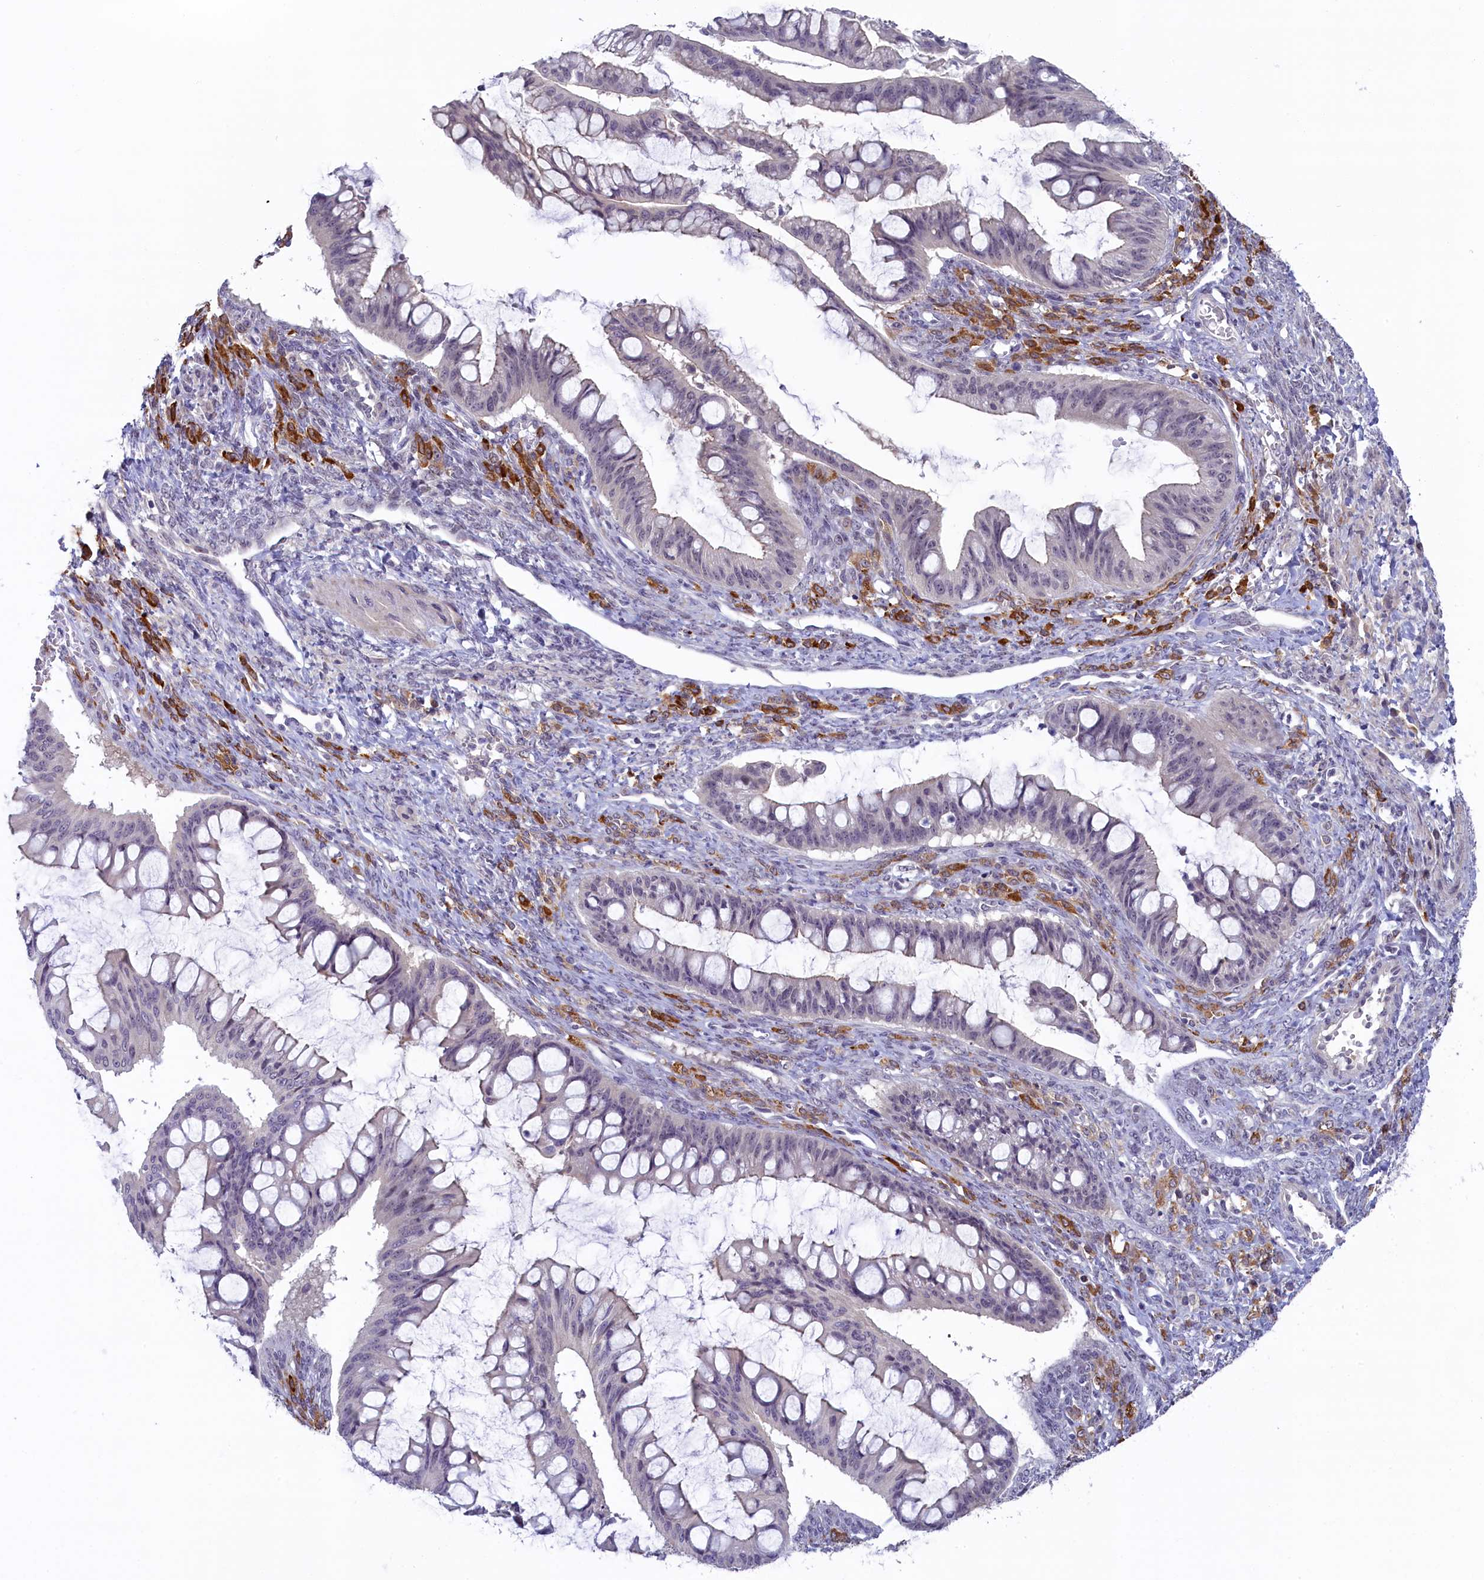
{"staining": {"intensity": "negative", "quantity": "none", "location": "none"}, "tissue": "ovarian cancer", "cell_type": "Tumor cells", "image_type": "cancer", "snomed": [{"axis": "morphology", "description": "Cystadenocarcinoma, mucinous, NOS"}, {"axis": "topography", "description": "Ovary"}], "caption": "DAB (3,3'-diaminobenzidine) immunohistochemical staining of human mucinous cystadenocarcinoma (ovarian) reveals no significant expression in tumor cells.", "gene": "CRAMP1", "patient": {"sex": "female", "age": 73}}